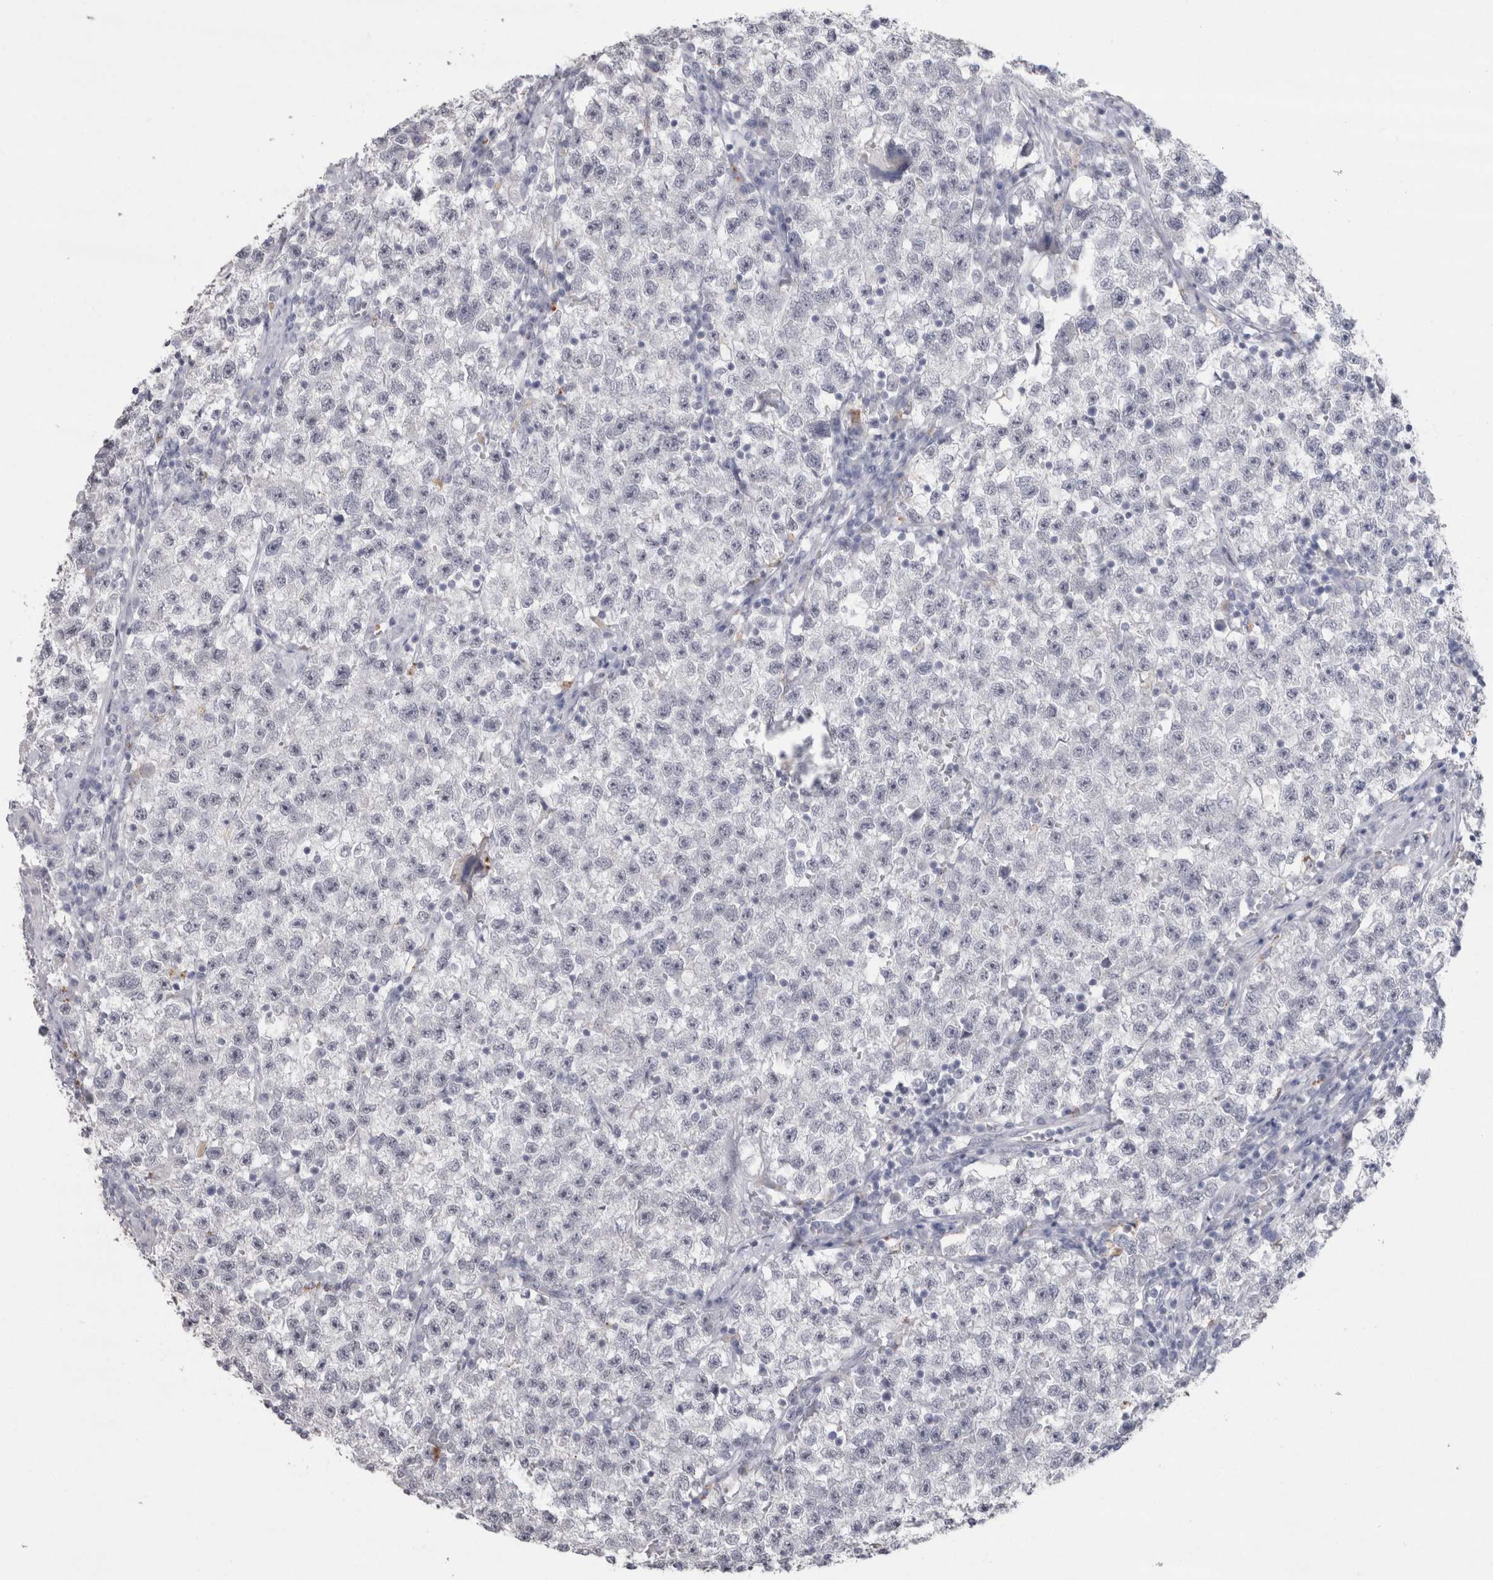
{"staining": {"intensity": "negative", "quantity": "none", "location": "none"}, "tissue": "testis cancer", "cell_type": "Tumor cells", "image_type": "cancer", "snomed": [{"axis": "morphology", "description": "Seminoma, NOS"}, {"axis": "topography", "description": "Testis"}], "caption": "Immunohistochemical staining of testis seminoma exhibits no significant staining in tumor cells.", "gene": "CDH17", "patient": {"sex": "male", "age": 22}}